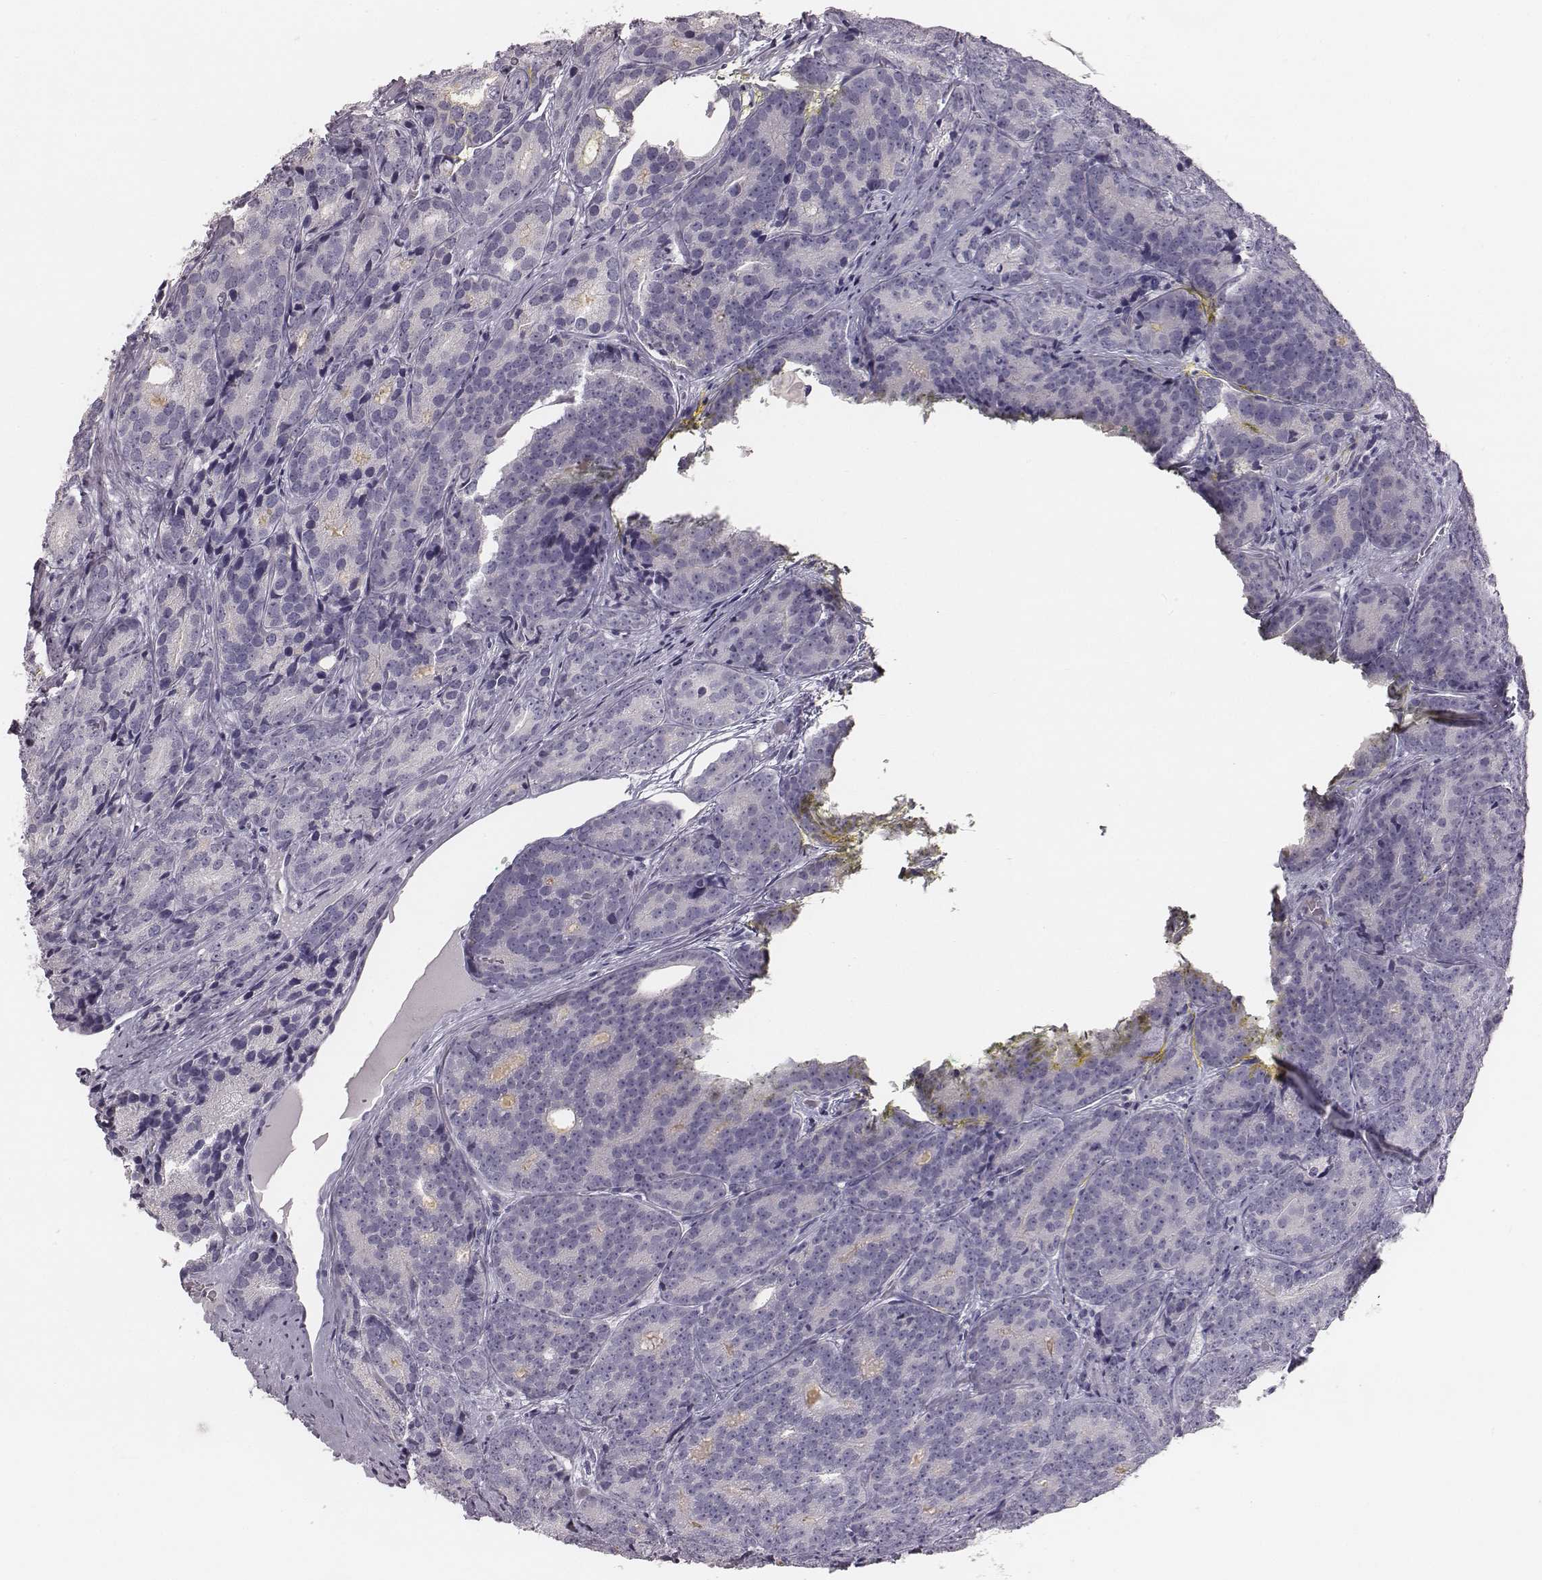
{"staining": {"intensity": "negative", "quantity": "none", "location": "none"}, "tissue": "prostate cancer", "cell_type": "Tumor cells", "image_type": "cancer", "snomed": [{"axis": "morphology", "description": "Adenocarcinoma, NOS"}, {"axis": "topography", "description": "Prostate"}], "caption": "Immunohistochemistry (IHC) histopathology image of neoplastic tissue: adenocarcinoma (prostate) stained with DAB shows no significant protein expression in tumor cells. (DAB IHC with hematoxylin counter stain).", "gene": "C6orf58", "patient": {"sex": "male", "age": 71}}